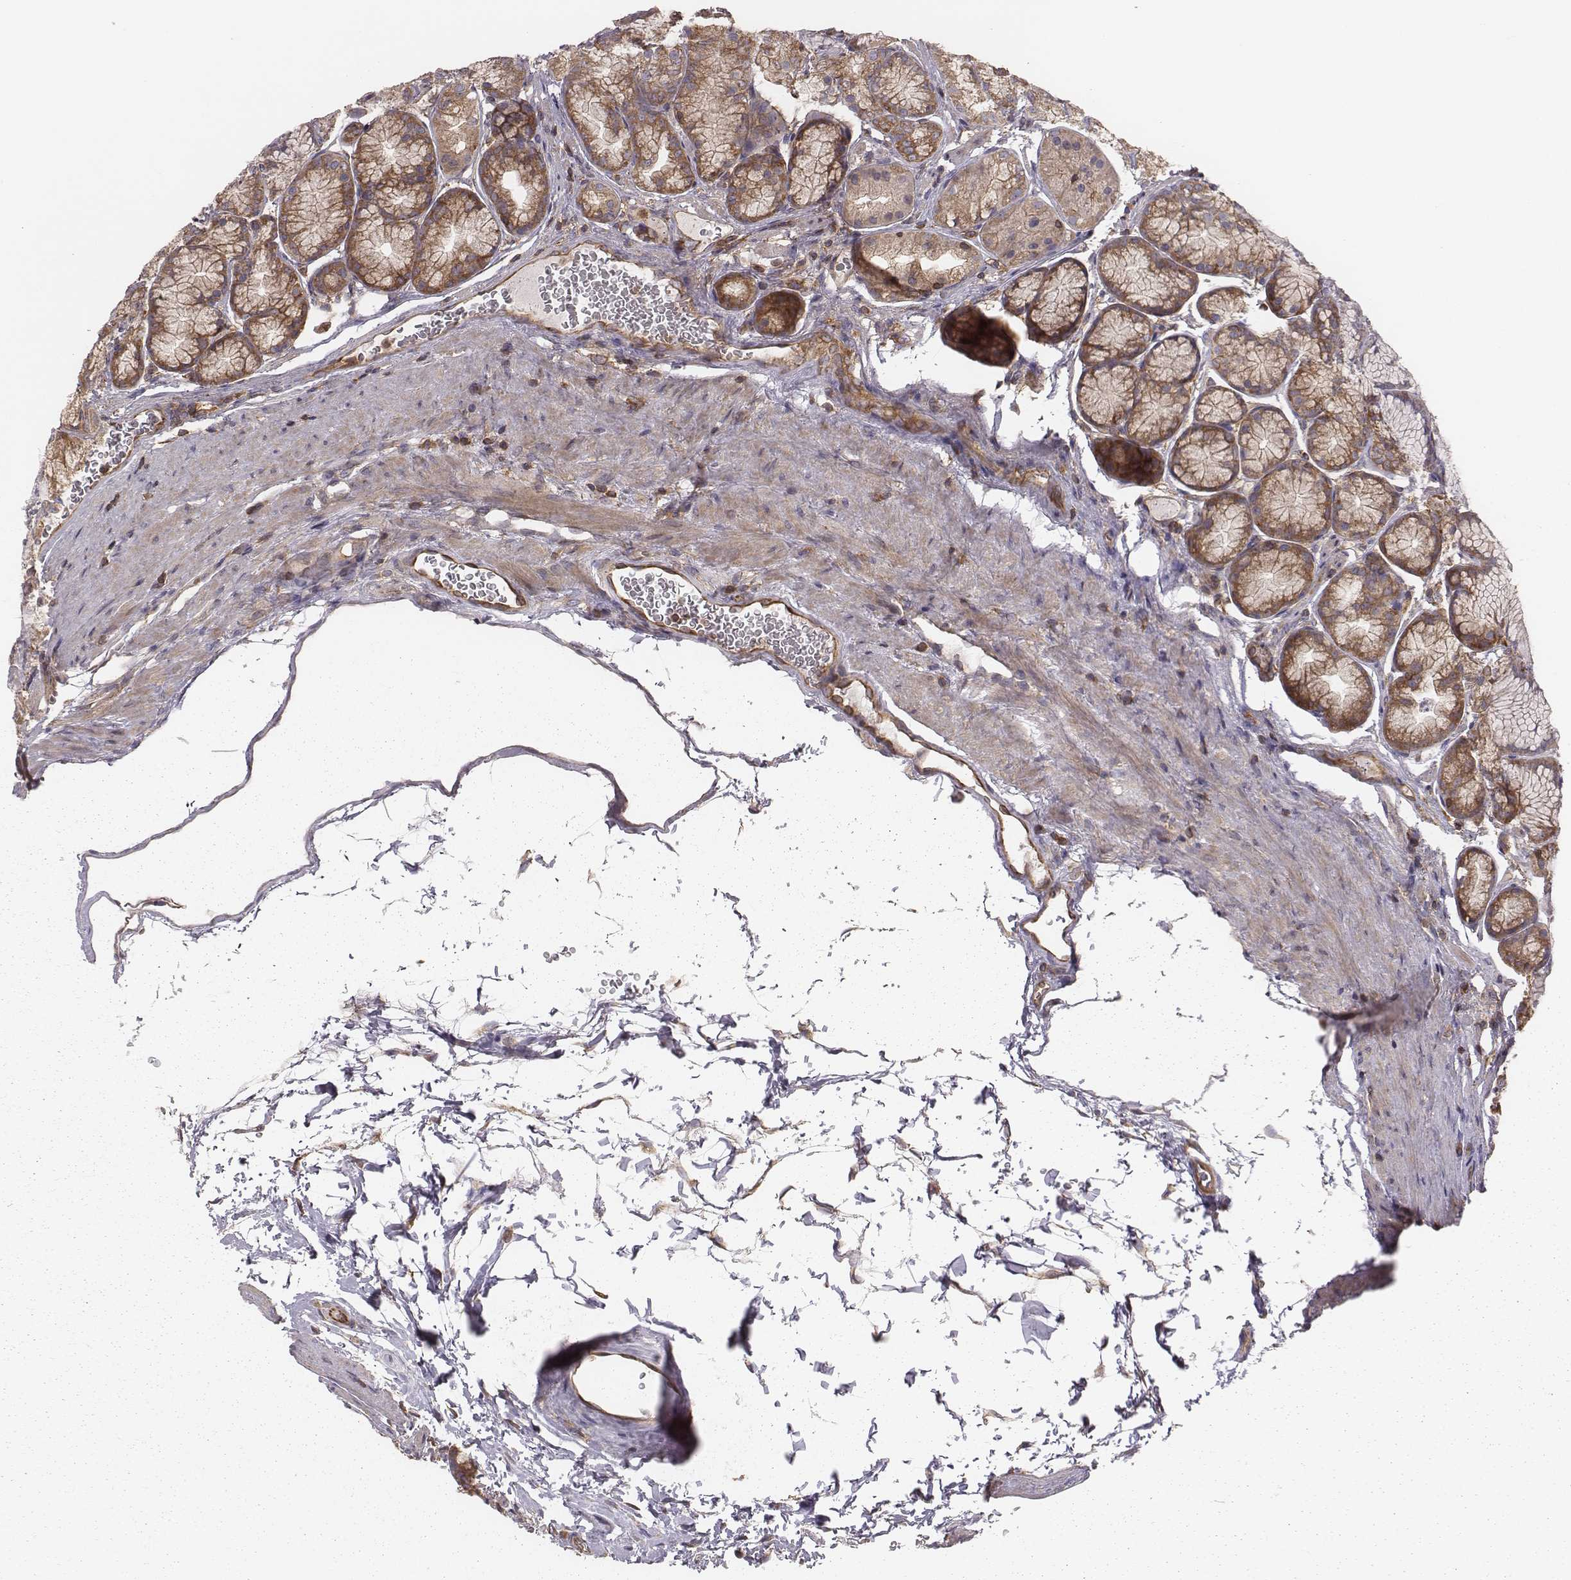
{"staining": {"intensity": "moderate", "quantity": ">75%", "location": "cytoplasmic/membranous"}, "tissue": "stomach", "cell_type": "Glandular cells", "image_type": "normal", "snomed": [{"axis": "morphology", "description": "Normal tissue, NOS"}, {"axis": "morphology", "description": "Adenocarcinoma, NOS"}, {"axis": "morphology", "description": "Adenocarcinoma, High grade"}, {"axis": "topography", "description": "Stomach, upper"}, {"axis": "topography", "description": "Stomach"}], "caption": "Protein analysis of benign stomach displays moderate cytoplasmic/membranous expression in approximately >75% of glandular cells.", "gene": "CAD", "patient": {"sex": "female", "age": 65}}